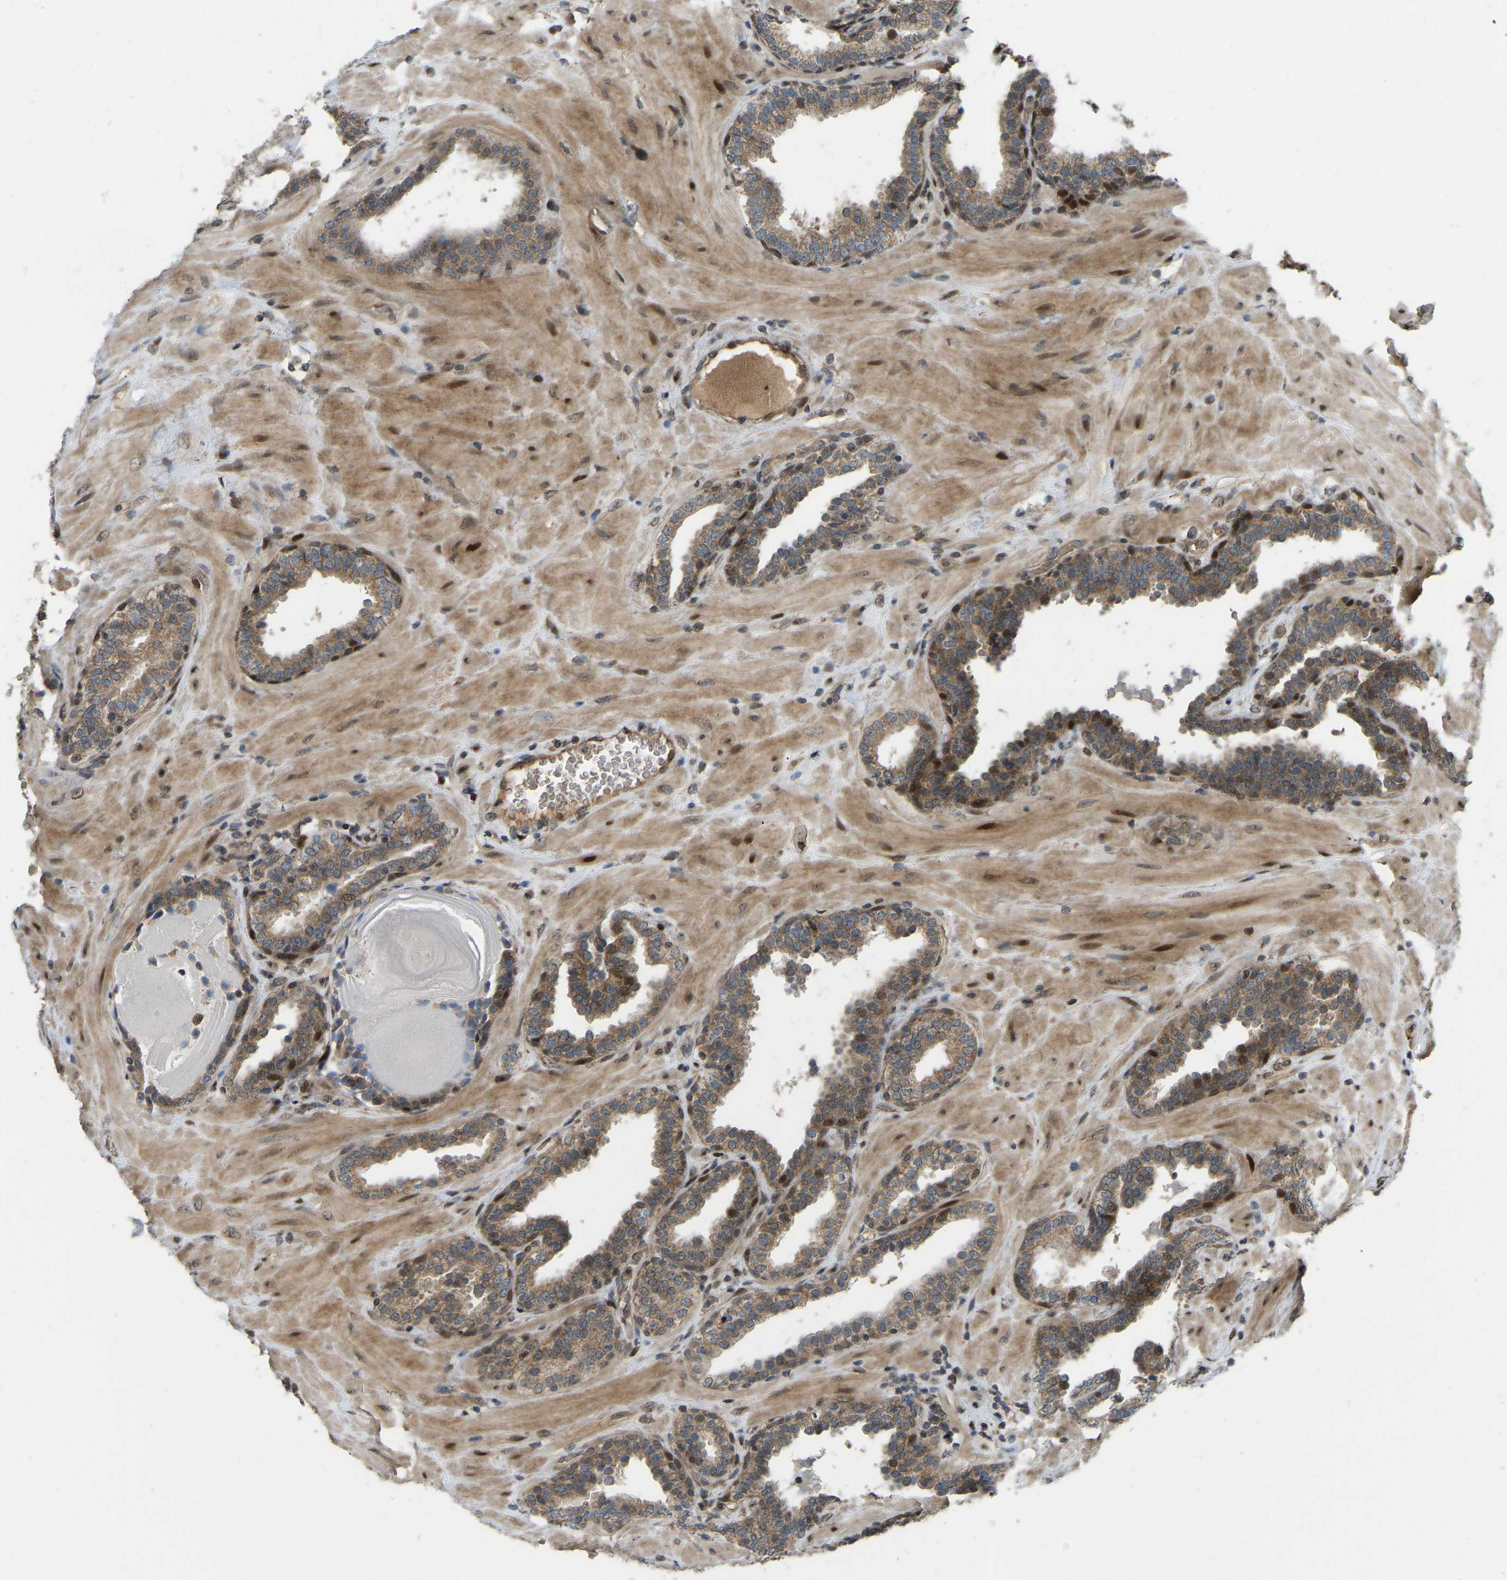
{"staining": {"intensity": "moderate", "quantity": ">75%", "location": "cytoplasmic/membranous,nuclear"}, "tissue": "prostate", "cell_type": "Glandular cells", "image_type": "normal", "snomed": [{"axis": "morphology", "description": "Normal tissue, NOS"}, {"axis": "topography", "description": "Prostate"}], "caption": "Immunohistochemistry staining of normal prostate, which exhibits medium levels of moderate cytoplasmic/membranous,nuclear staining in approximately >75% of glandular cells indicating moderate cytoplasmic/membranous,nuclear protein staining. The staining was performed using DAB (brown) for protein detection and nuclei were counterstained in hematoxylin (blue).", "gene": "C21orf91", "patient": {"sex": "male", "age": 51}}